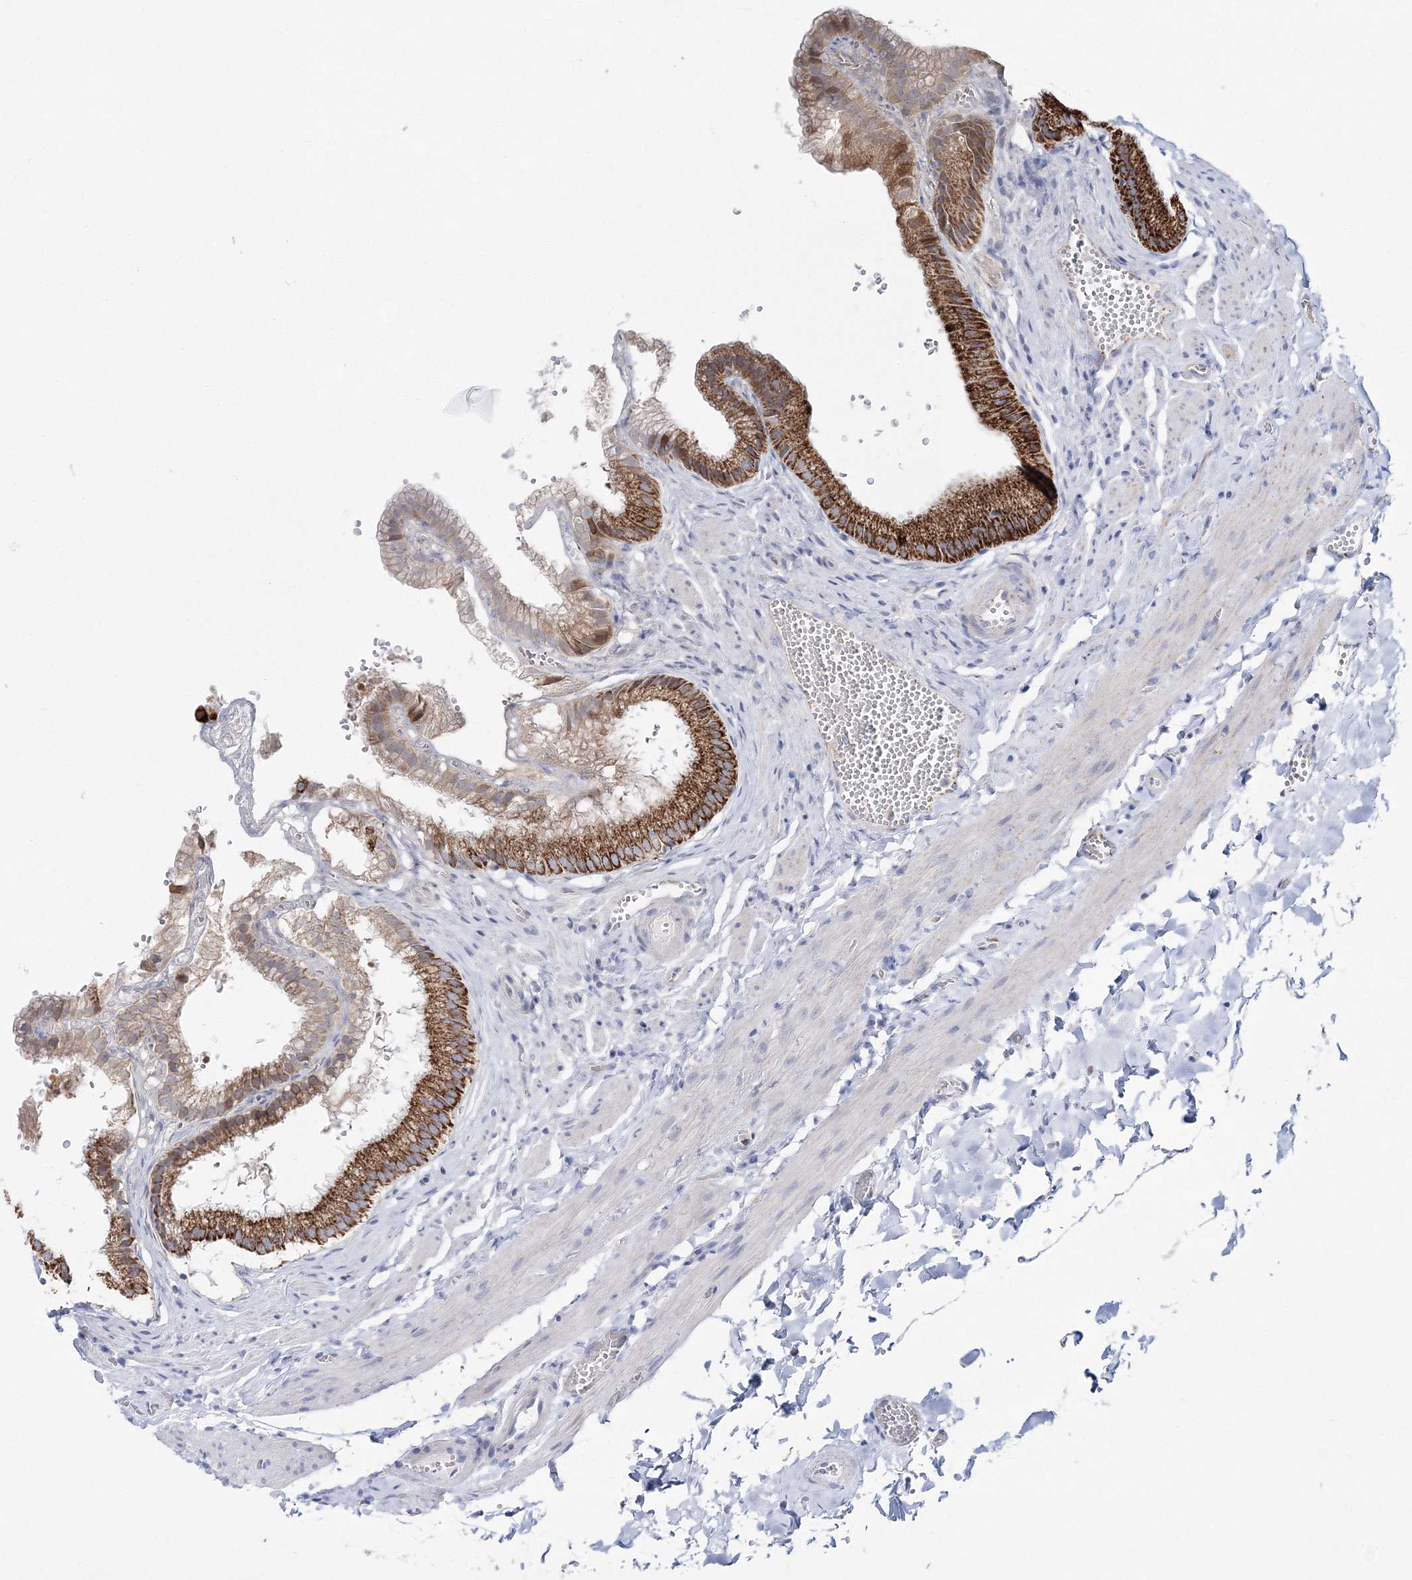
{"staining": {"intensity": "strong", "quantity": ">75%", "location": "cytoplasmic/membranous"}, "tissue": "gallbladder", "cell_type": "Glandular cells", "image_type": "normal", "snomed": [{"axis": "morphology", "description": "Normal tissue, NOS"}, {"axis": "topography", "description": "Gallbladder"}], "caption": "Approximately >75% of glandular cells in benign gallbladder display strong cytoplasmic/membranous protein staining as visualized by brown immunohistochemical staining.", "gene": "HIBCH", "patient": {"sex": "male", "age": 38}}